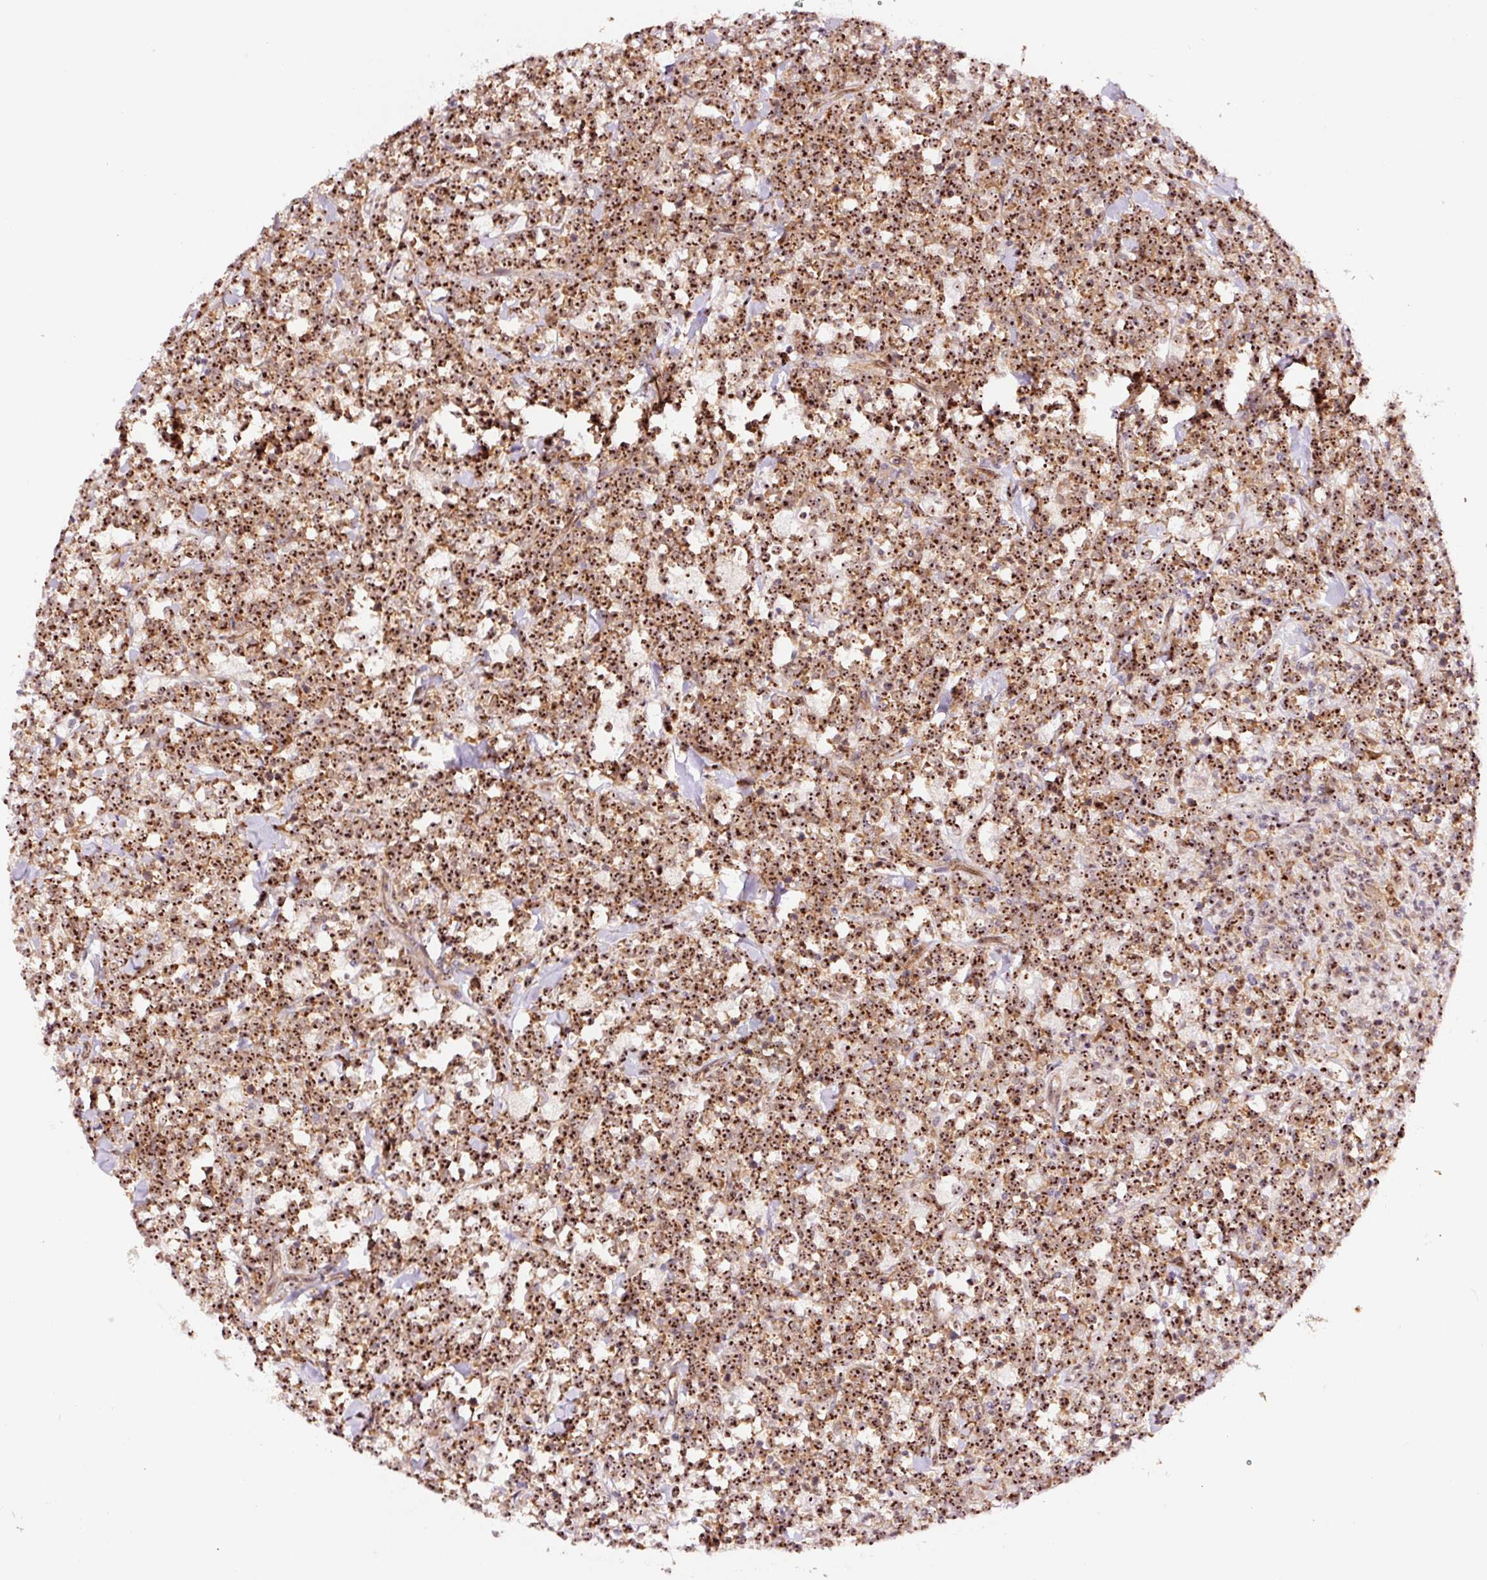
{"staining": {"intensity": "strong", "quantity": ">75%", "location": "nuclear"}, "tissue": "lymphoma", "cell_type": "Tumor cells", "image_type": "cancer", "snomed": [{"axis": "morphology", "description": "Malignant lymphoma, non-Hodgkin's type, High grade"}, {"axis": "topography", "description": "Small intestine"}, {"axis": "topography", "description": "Colon"}], "caption": "This is a histology image of IHC staining of lymphoma, which shows strong positivity in the nuclear of tumor cells.", "gene": "GNL3", "patient": {"sex": "male", "age": 8}}